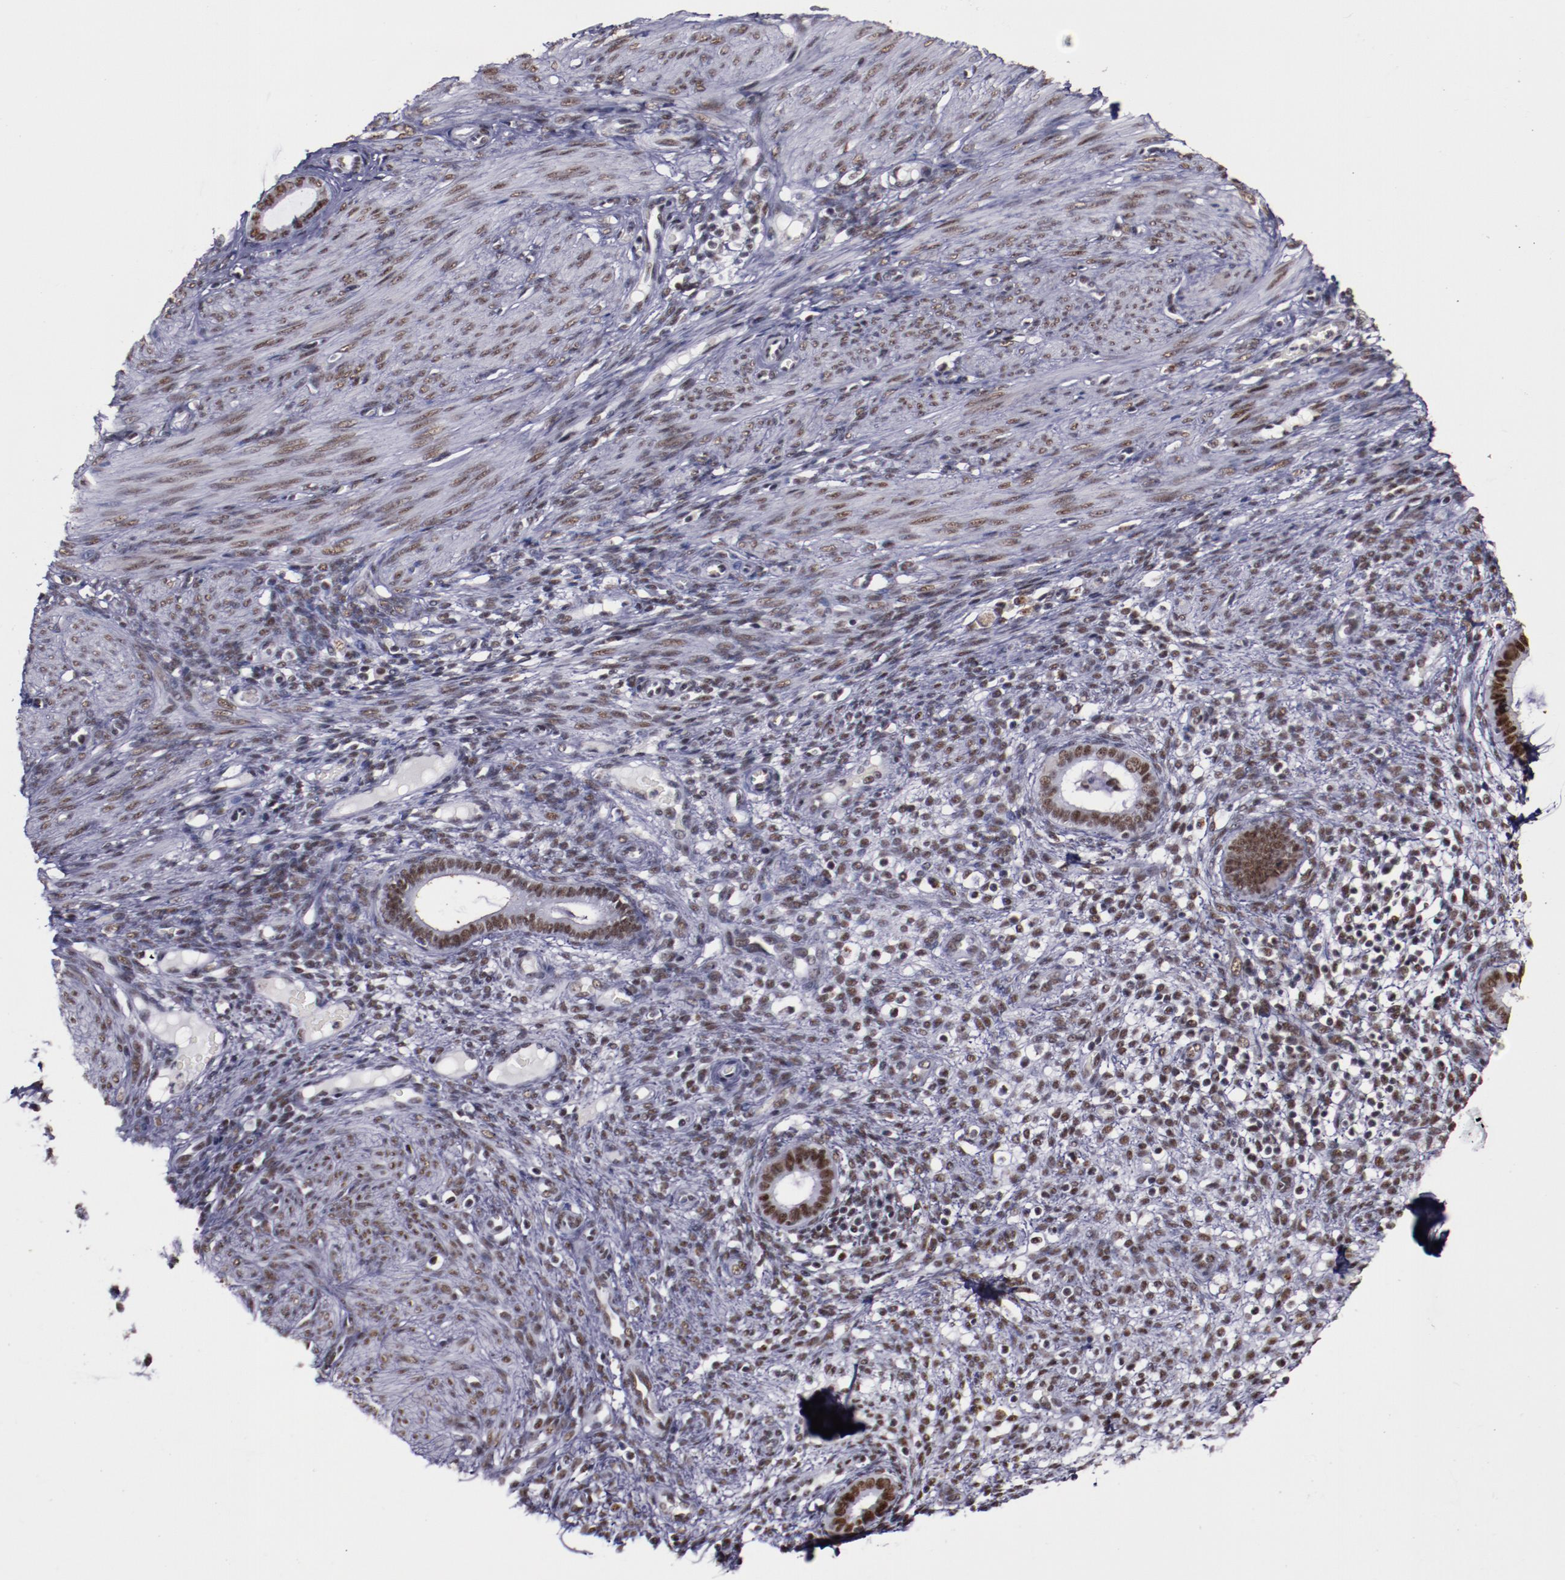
{"staining": {"intensity": "moderate", "quantity": ">75%", "location": "nuclear"}, "tissue": "endometrium", "cell_type": "Cells in endometrial stroma", "image_type": "normal", "snomed": [{"axis": "morphology", "description": "Normal tissue, NOS"}, {"axis": "topography", "description": "Endometrium"}], "caption": "DAB (3,3'-diaminobenzidine) immunohistochemical staining of benign human endometrium shows moderate nuclear protein expression in about >75% of cells in endometrial stroma. The staining was performed using DAB to visualize the protein expression in brown, while the nuclei were stained in blue with hematoxylin (Magnification: 20x).", "gene": "PPP4R3A", "patient": {"sex": "female", "age": 72}}